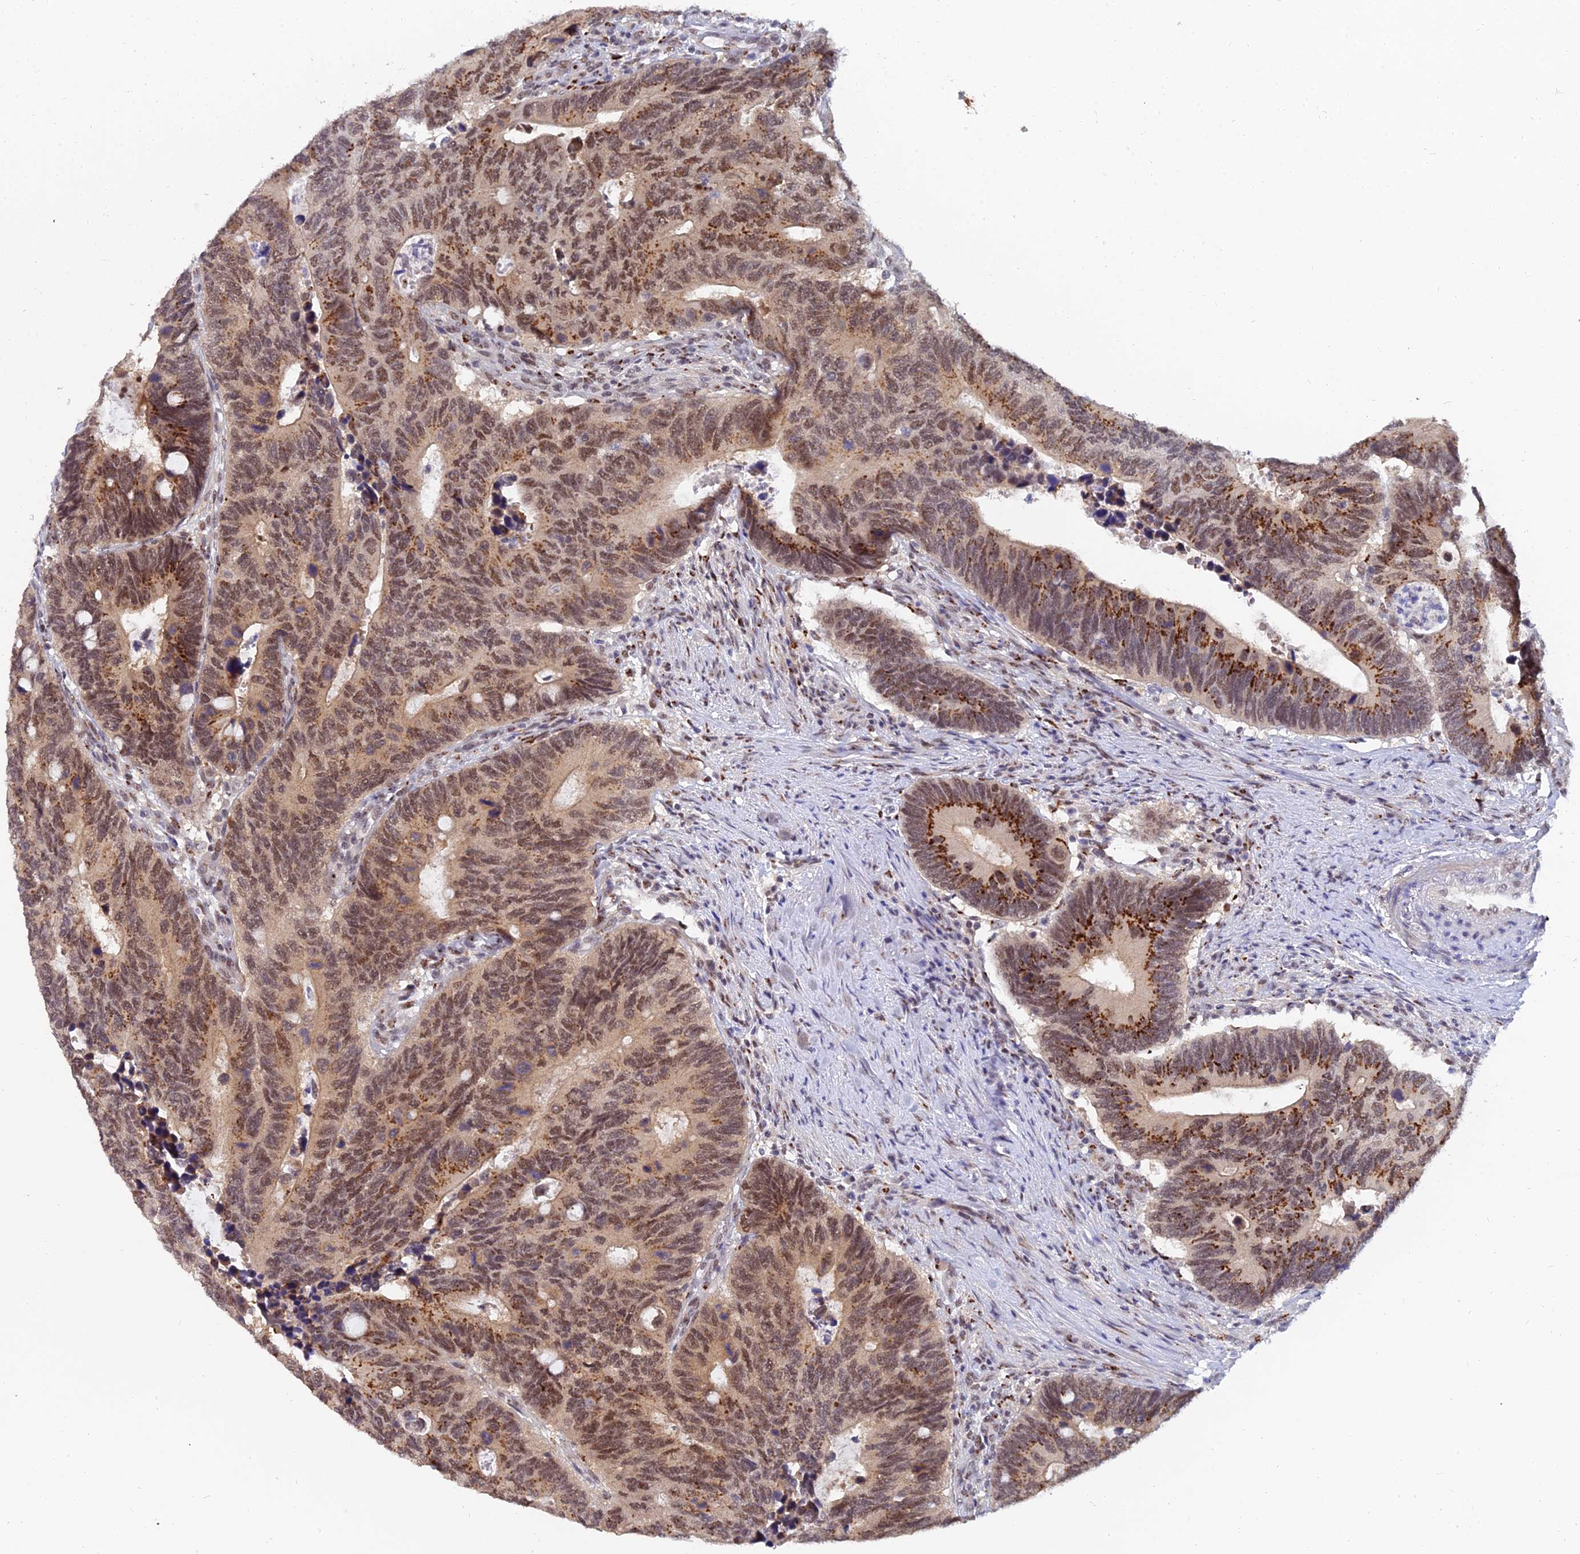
{"staining": {"intensity": "strong", "quantity": ">75%", "location": "cytoplasmic/membranous,nuclear"}, "tissue": "colorectal cancer", "cell_type": "Tumor cells", "image_type": "cancer", "snomed": [{"axis": "morphology", "description": "Adenocarcinoma, NOS"}, {"axis": "topography", "description": "Colon"}], "caption": "This image shows immunohistochemistry staining of adenocarcinoma (colorectal), with high strong cytoplasmic/membranous and nuclear expression in approximately >75% of tumor cells.", "gene": "THOC3", "patient": {"sex": "male", "age": 87}}